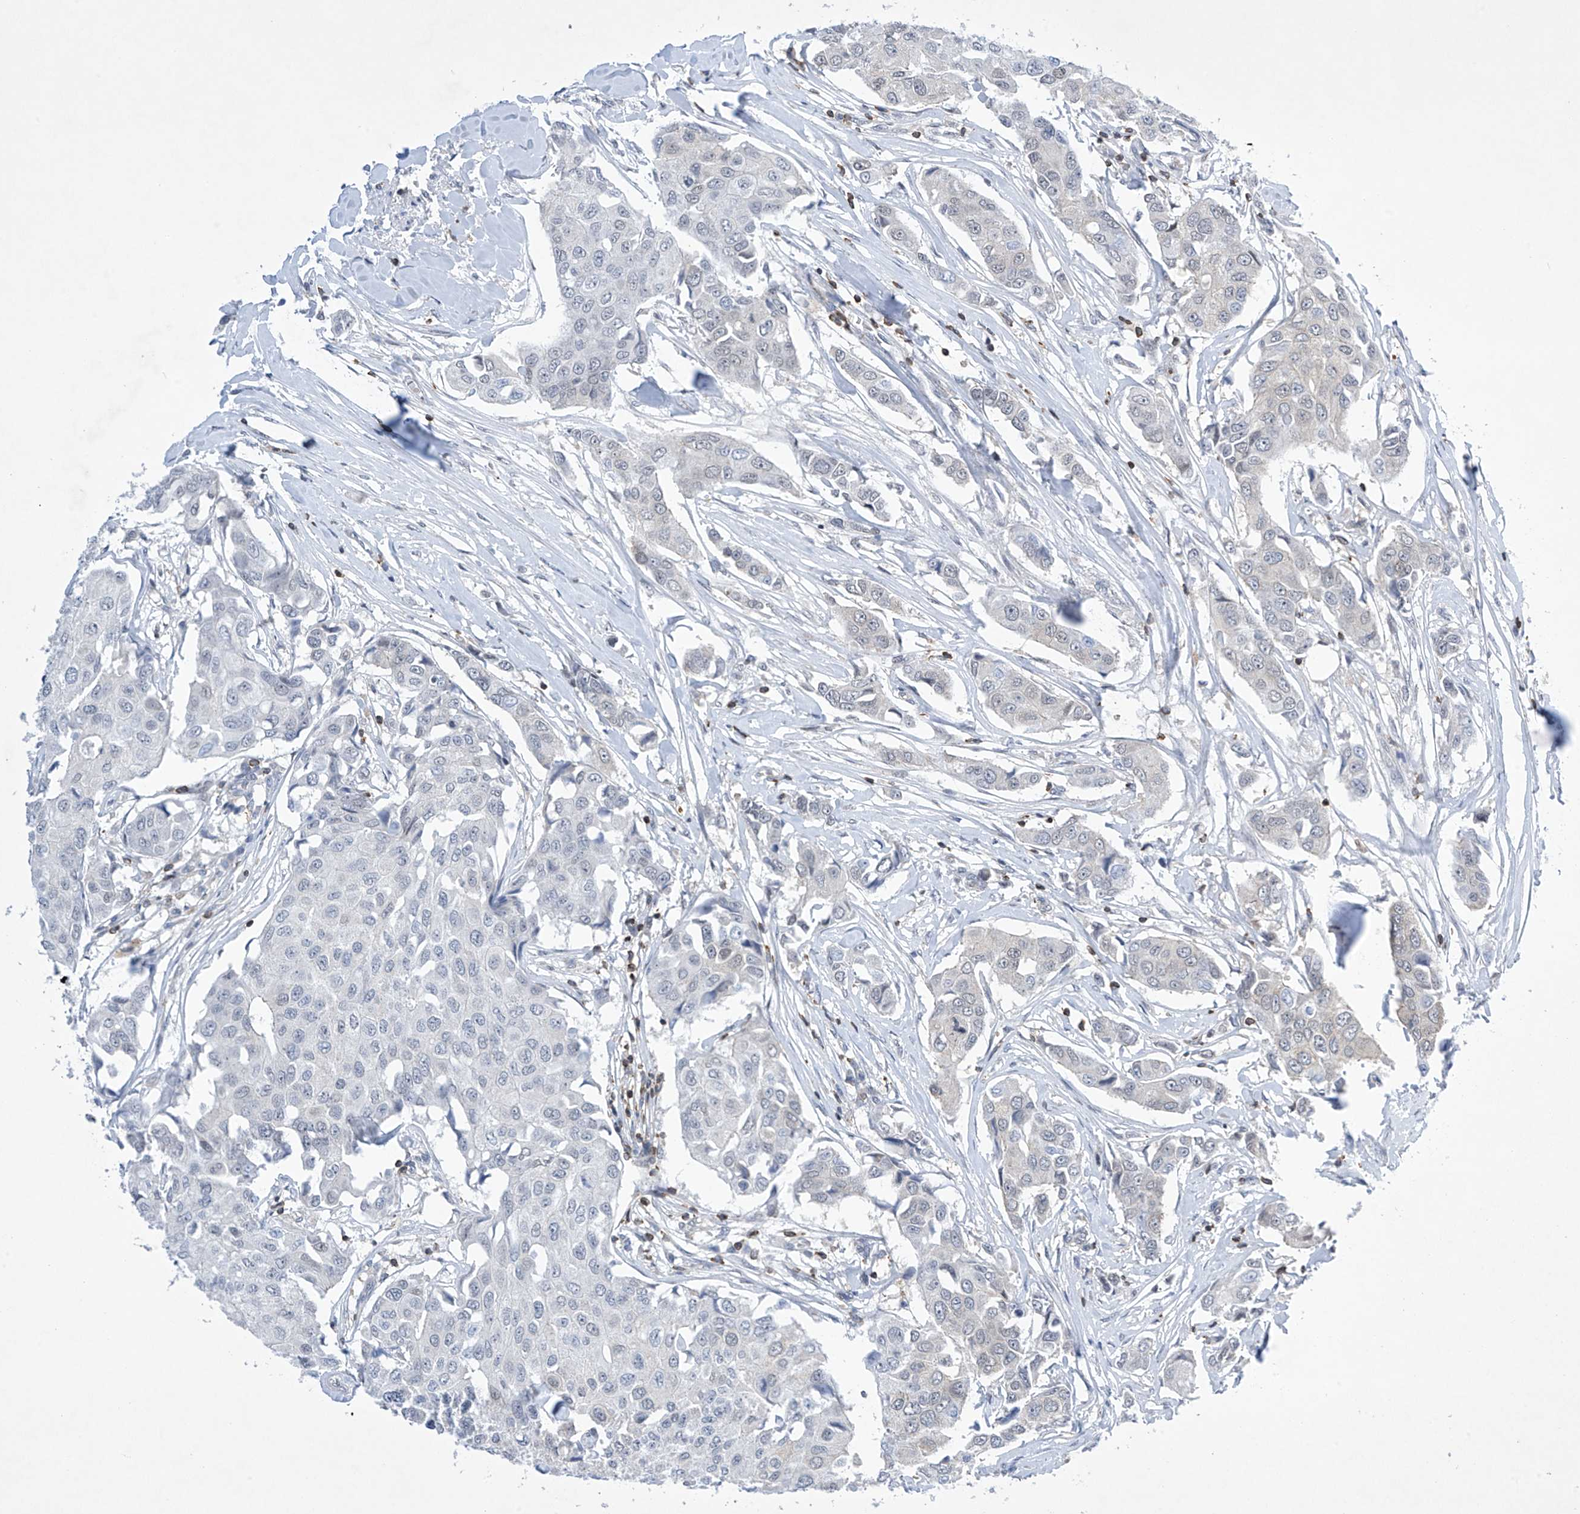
{"staining": {"intensity": "negative", "quantity": "none", "location": "none"}, "tissue": "breast cancer", "cell_type": "Tumor cells", "image_type": "cancer", "snomed": [{"axis": "morphology", "description": "Duct carcinoma"}, {"axis": "topography", "description": "Breast"}], "caption": "Immunohistochemical staining of human breast invasive ductal carcinoma displays no significant staining in tumor cells. Brightfield microscopy of immunohistochemistry (IHC) stained with DAB (brown) and hematoxylin (blue), captured at high magnification.", "gene": "MSL3", "patient": {"sex": "female", "age": 80}}